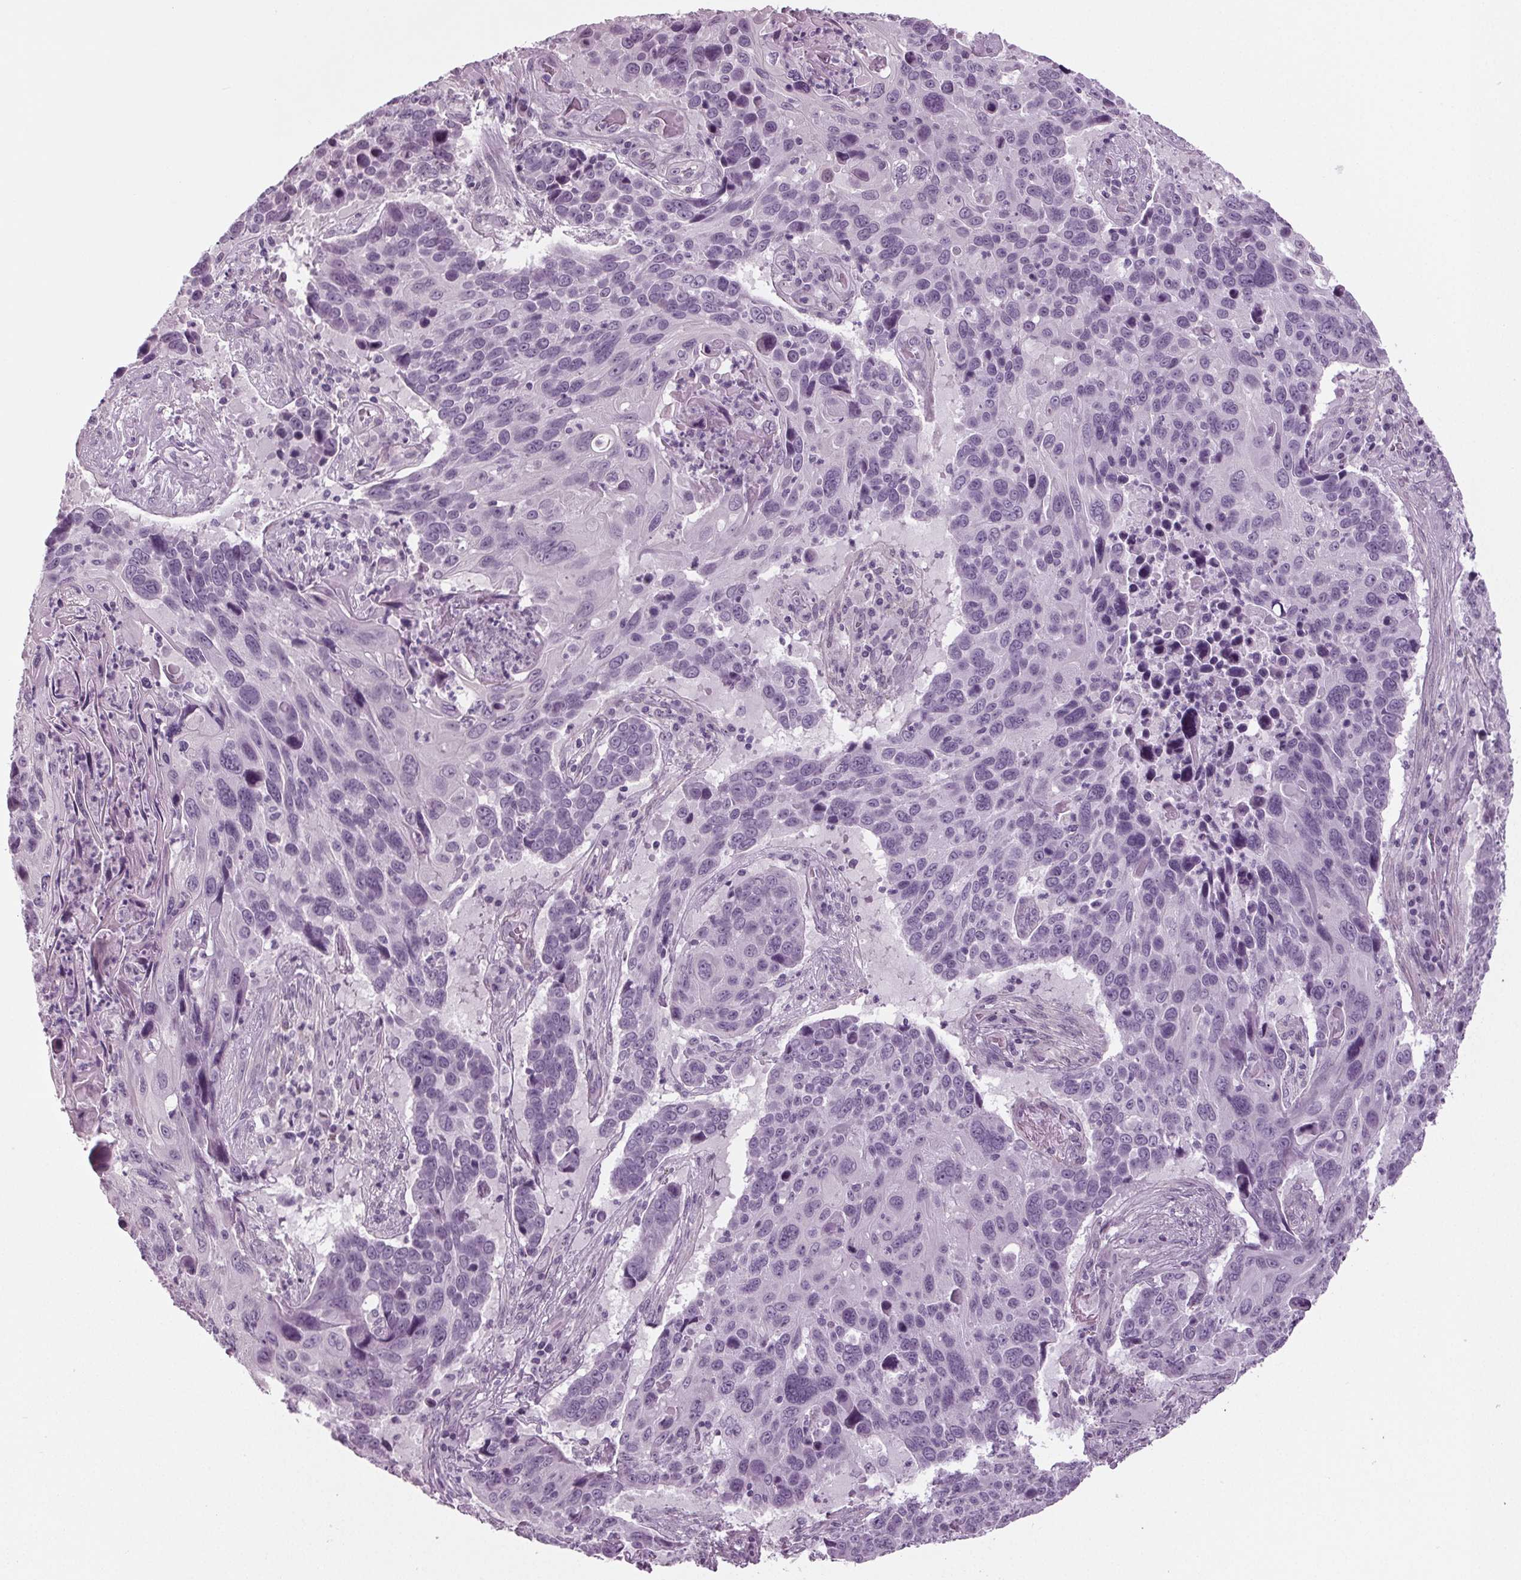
{"staining": {"intensity": "negative", "quantity": "none", "location": "none"}, "tissue": "lung cancer", "cell_type": "Tumor cells", "image_type": "cancer", "snomed": [{"axis": "morphology", "description": "Squamous cell carcinoma, NOS"}, {"axis": "topography", "description": "Lung"}], "caption": "IHC of human lung cancer (squamous cell carcinoma) exhibits no positivity in tumor cells.", "gene": "BHLHE22", "patient": {"sex": "male", "age": 68}}